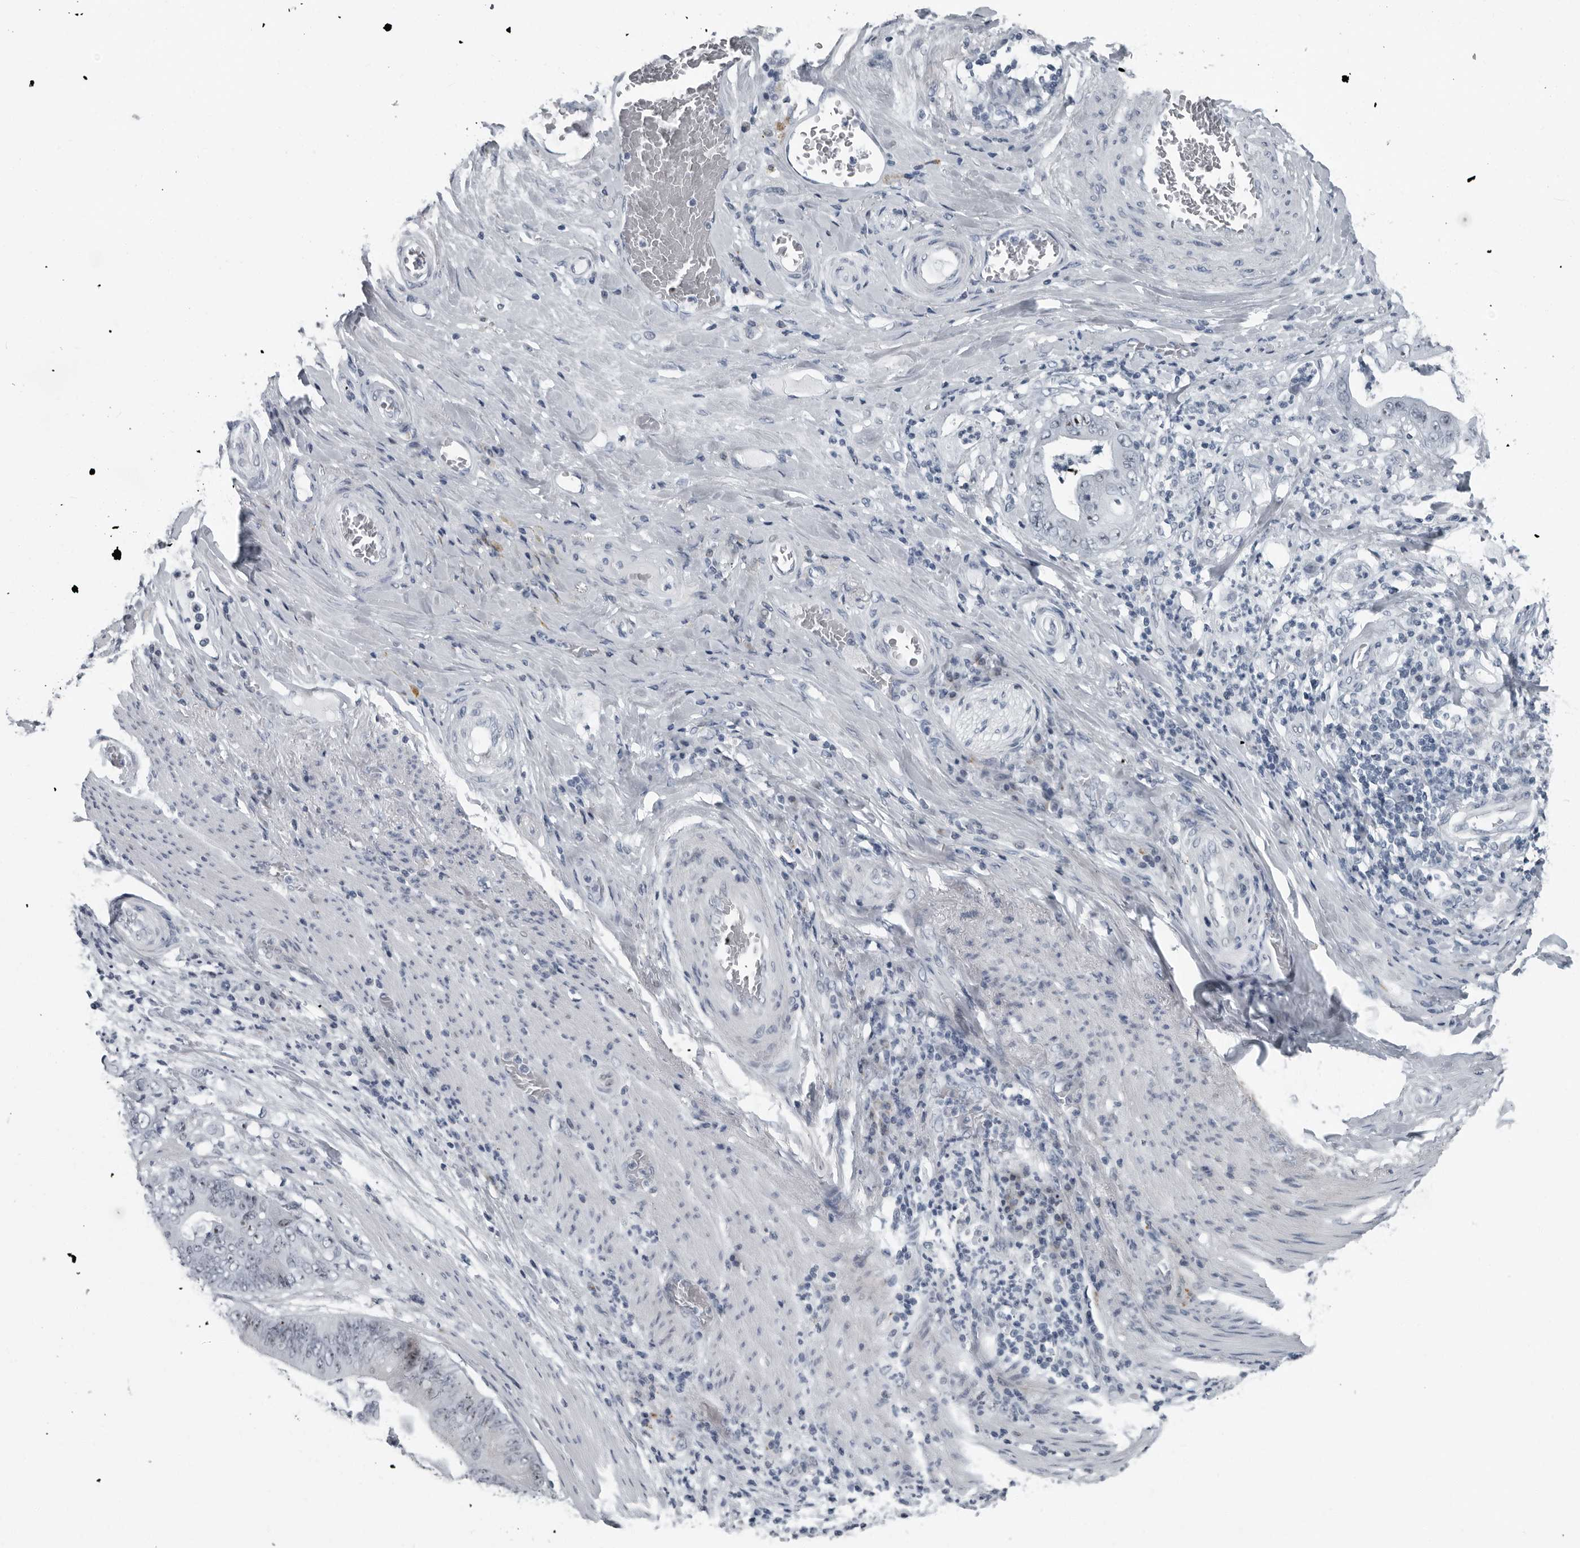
{"staining": {"intensity": "moderate", "quantity": ">75%", "location": "nuclear"}, "tissue": "stomach cancer", "cell_type": "Tumor cells", "image_type": "cancer", "snomed": [{"axis": "morphology", "description": "Adenocarcinoma, NOS"}, {"axis": "topography", "description": "Stomach"}], "caption": "Immunohistochemistry (IHC) histopathology image of human stomach cancer stained for a protein (brown), which reveals medium levels of moderate nuclear expression in approximately >75% of tumor cells.", "gene": "PDCD11", "patient": {"sex": "female", "age": 73}}